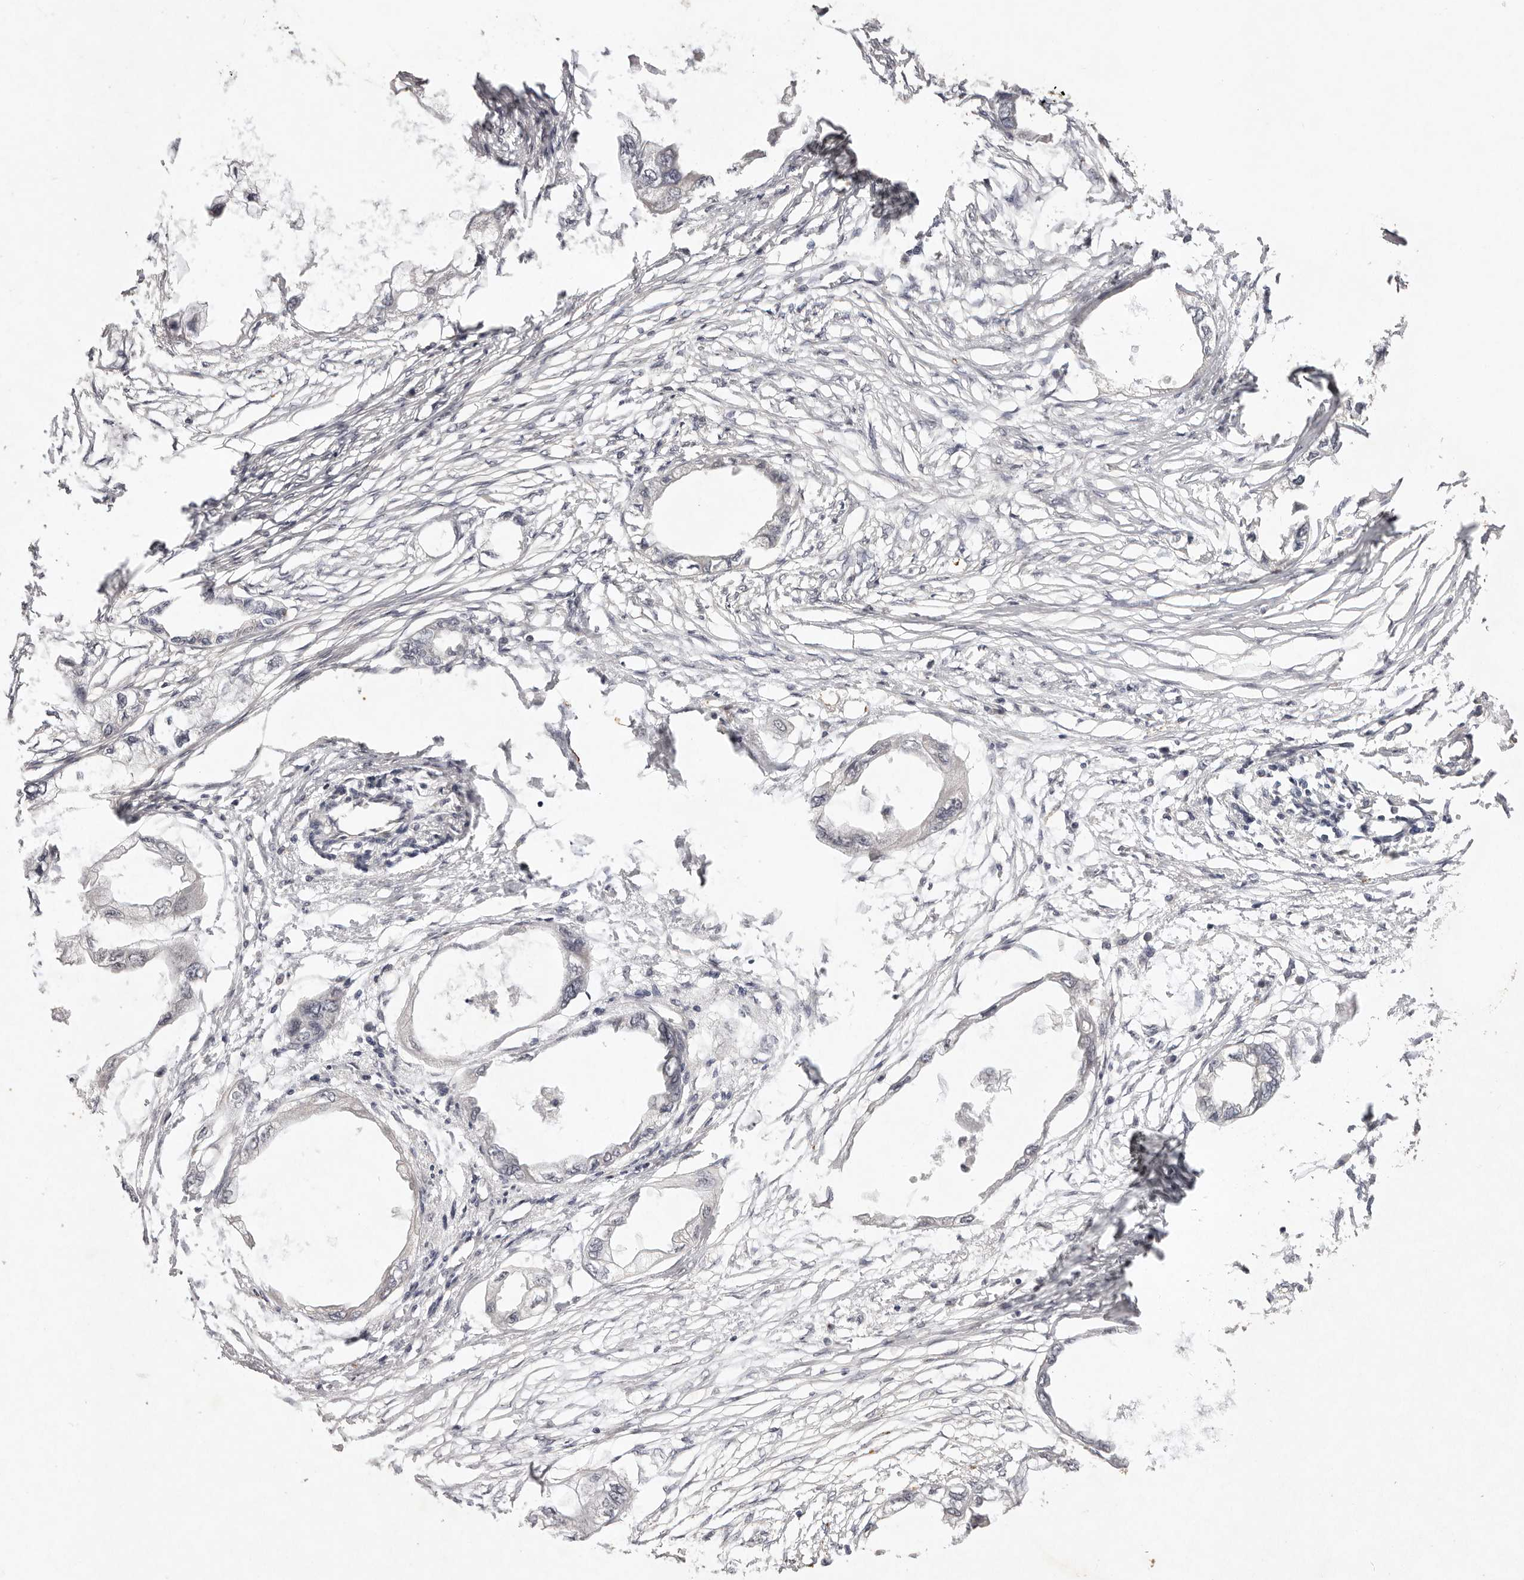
{"staining": {"intensity": "negative", "quantity": "none", "location": "none"}, "tissue": "endometrial cancer", "cell_type": "Tumor cells", "image_type": "cancer", "snomed": [{"axis": "morphology", "description": "Adenocarcinoma, NOS"}, {"axis": "morphology", "description": "Adenocarcinoma, metastatic, NOS"}, {"axis": "topography", "description": "Adipose tissue"}, {"axis": "topography", "description": "Endometrium"}], "caption": "Immunohistochemical staining of human adenocarcinoma (endometrial) displays no significant expression in tumor cells. Nuclei are stained in blue.", "gene": "BUD31", "patient": {"sex": "female", "age": 67}}